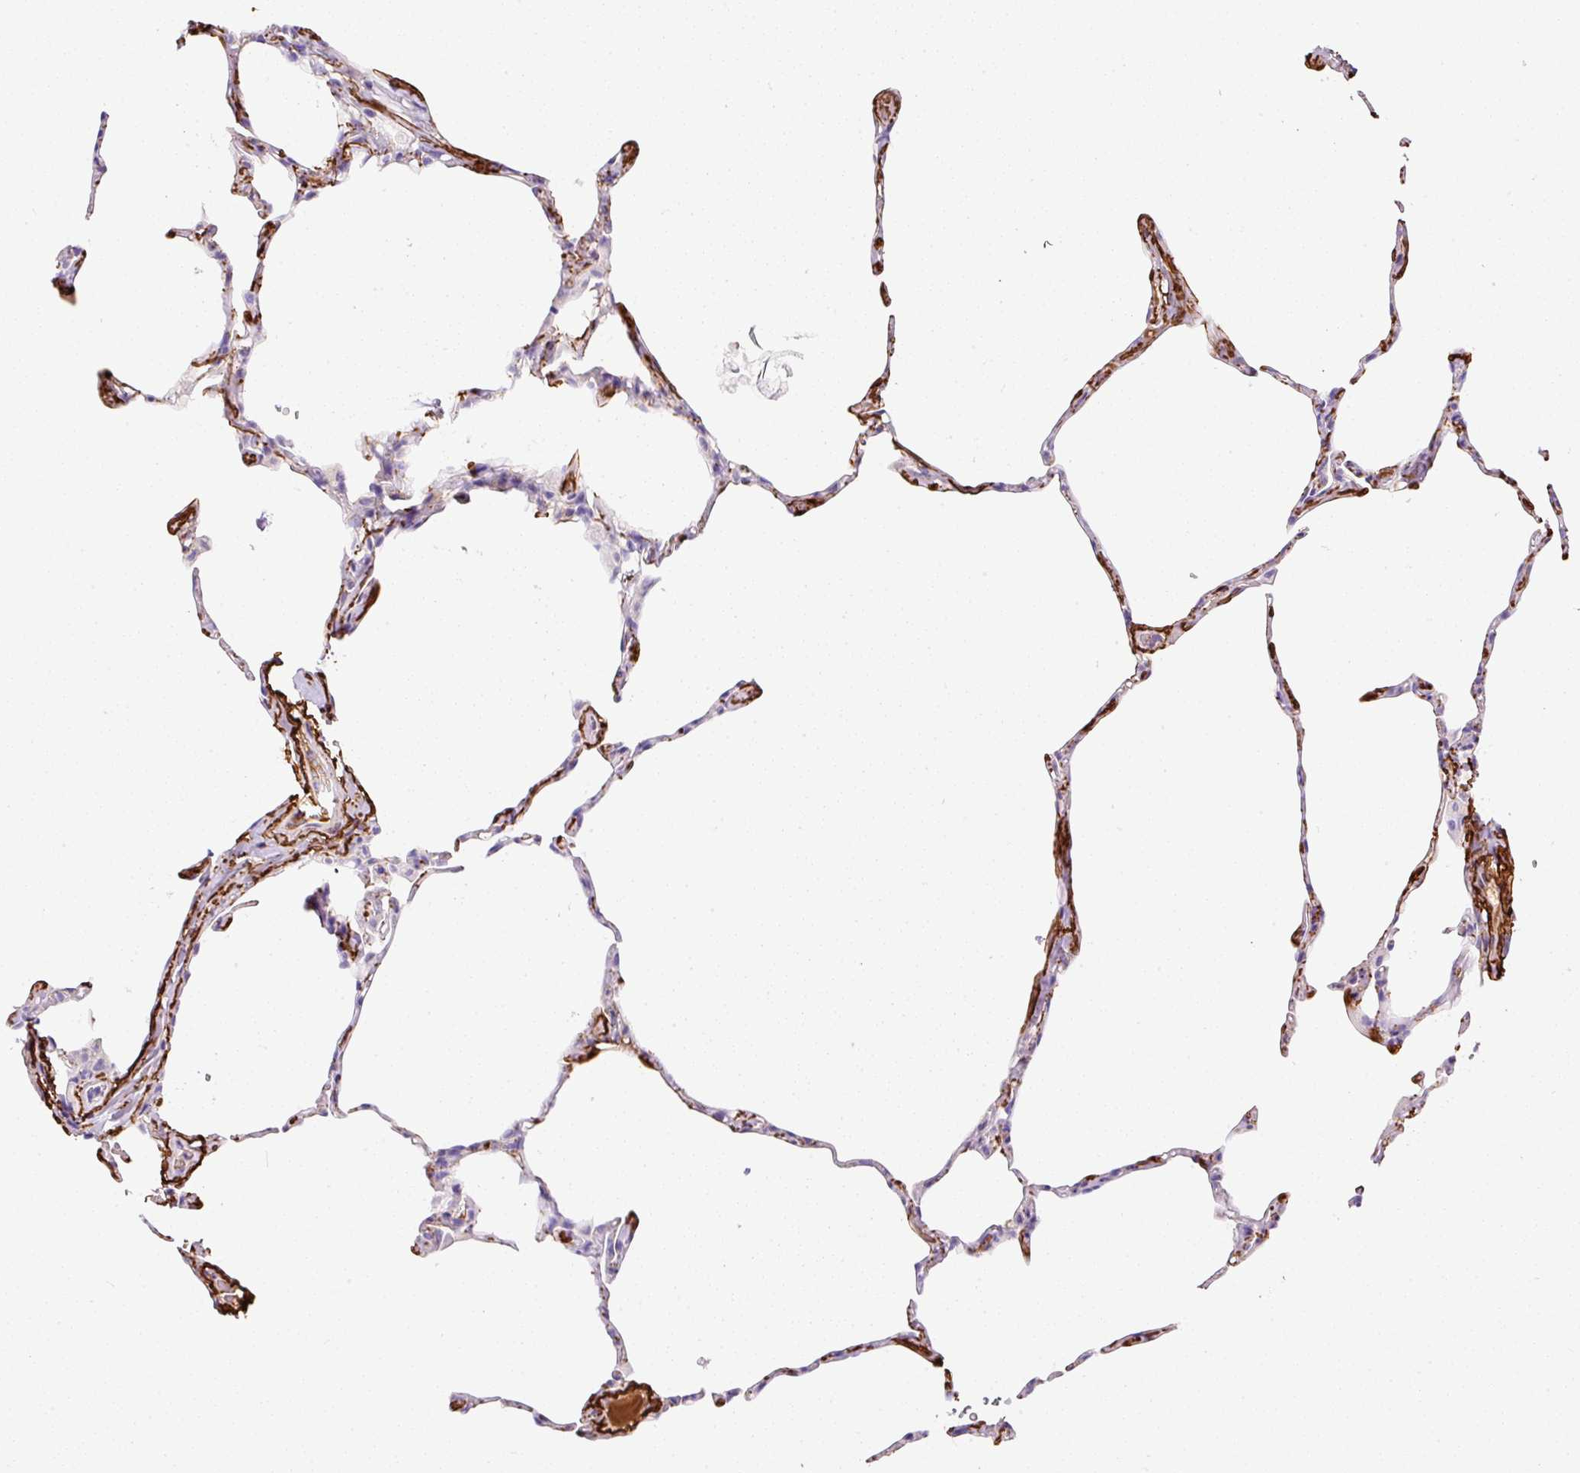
{"staining": {"intensity": "negative", "quantity": "none", "location": "none"}, "tissue": "lung", "cell_type": "Alveolar cells", "image_type": "normal", "snomed": [{"axis": "morphology", "description": "Normal tissue, NOS"}, {"axis": "topography", "description": "Lung"}], "caption": "A histopathology image of human lung is negative for staining in alveolar cells. The staining was performed using DAB (3,3'-diaminobenzidine) to visualize the protein expression in brown, while the nuclei were stained in blue with hematoxylin (Magnification: 20x).", "gene": "APCS", "patient": {"sex": "male", "age": 65}}